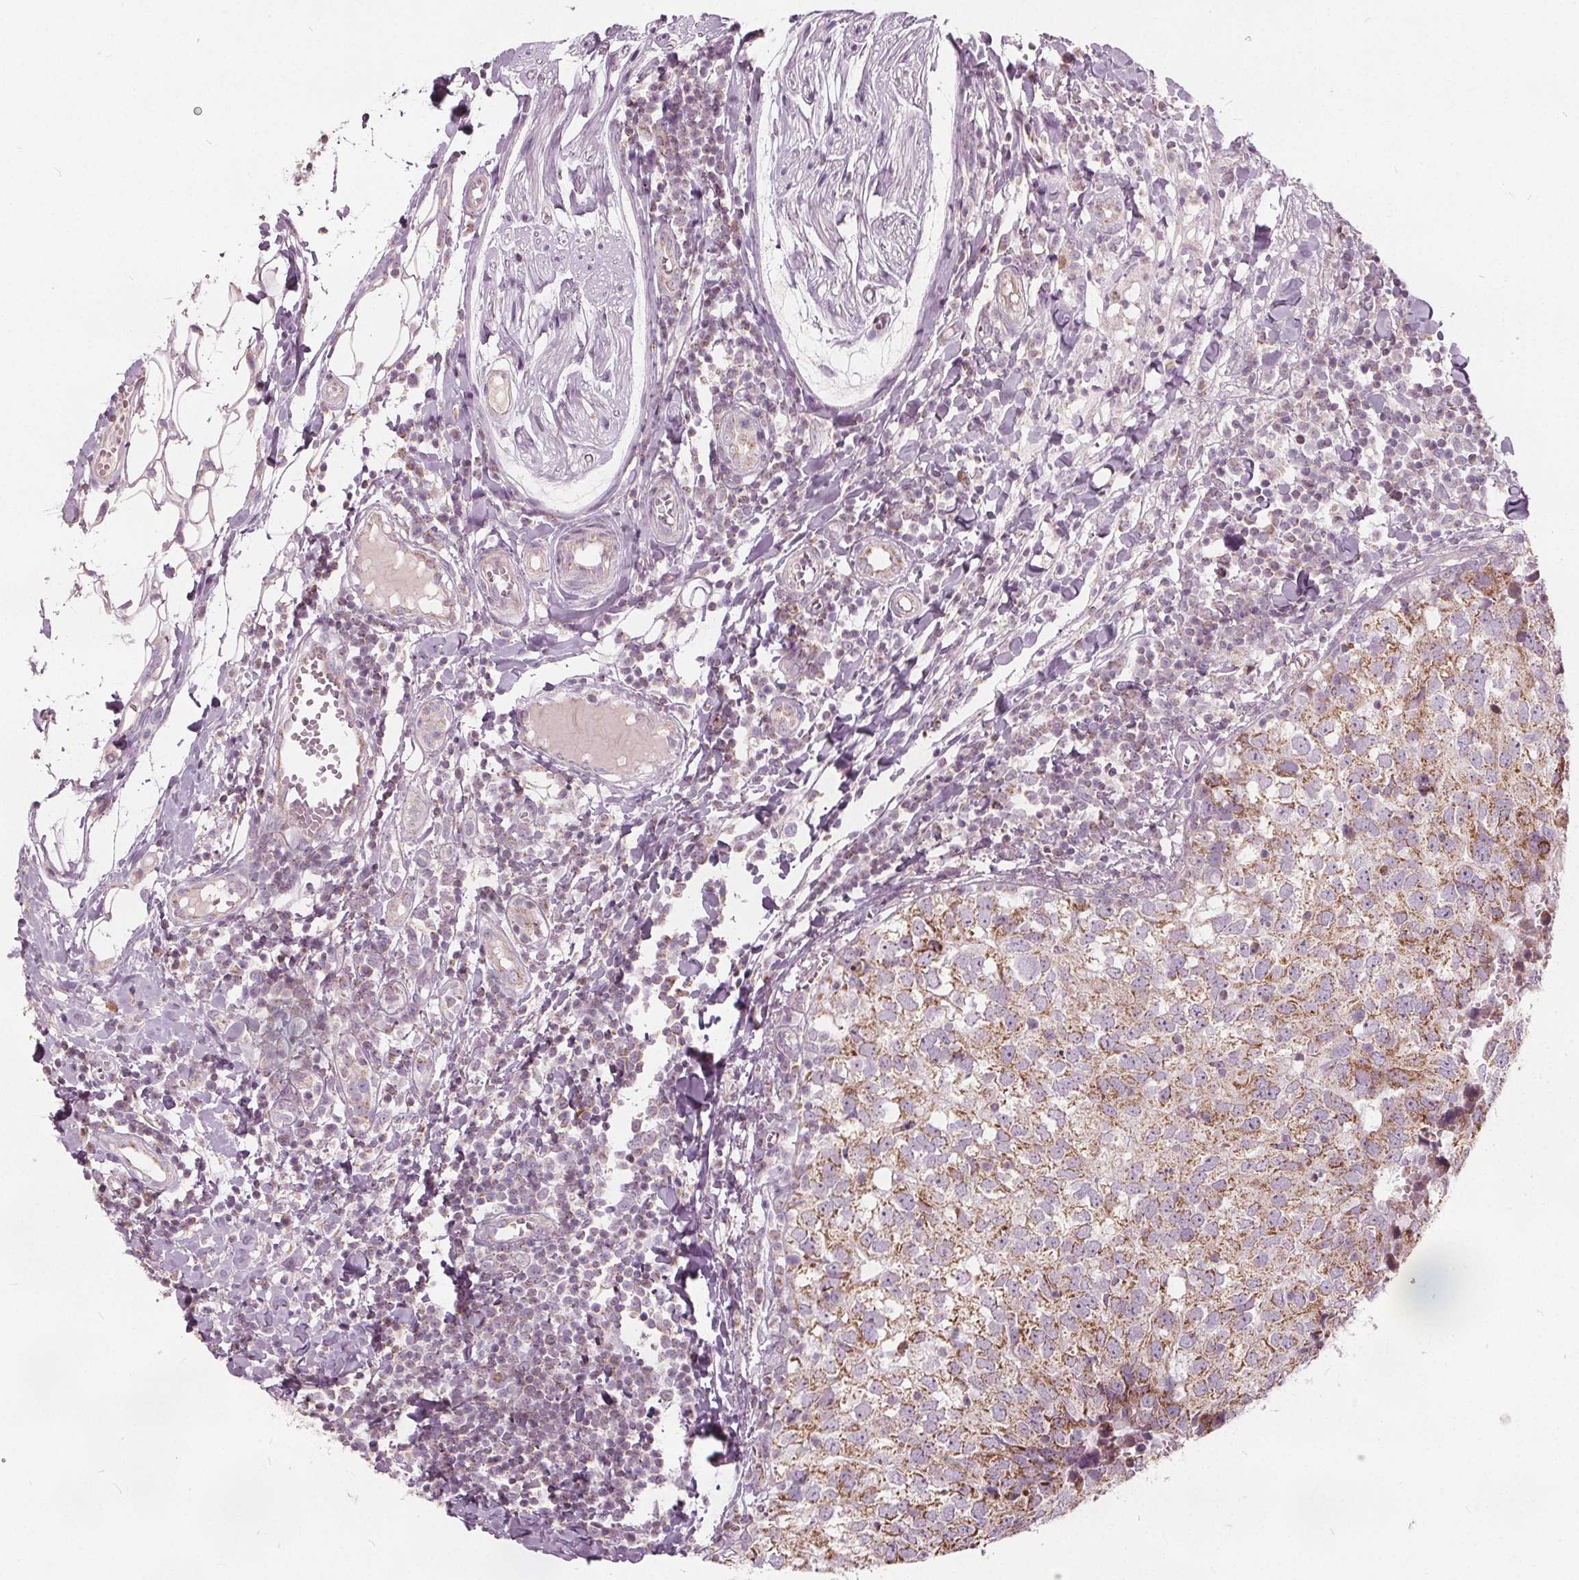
{"staining": {"intensity": "weak", "quantity": "25%-75%", "location": "cytoplasmic/membranous"}, "tissue": "breast cancer", "cell_type": "Tumor cells", "image_type": "cancer", "snomed": [{"axis": "morphology", "description": "Duct carcinoma"}, {"axis": "topography", "description": "Breast"}], "caption": "Immunohistochemistry (DAB) staining of human breast cancer reveals weak cytoplasmic/membranous protein staining in approximately 25%-75% of tumor cells.", "gene": "ECI2", "patient": {"sex": "female", "age": 30}}